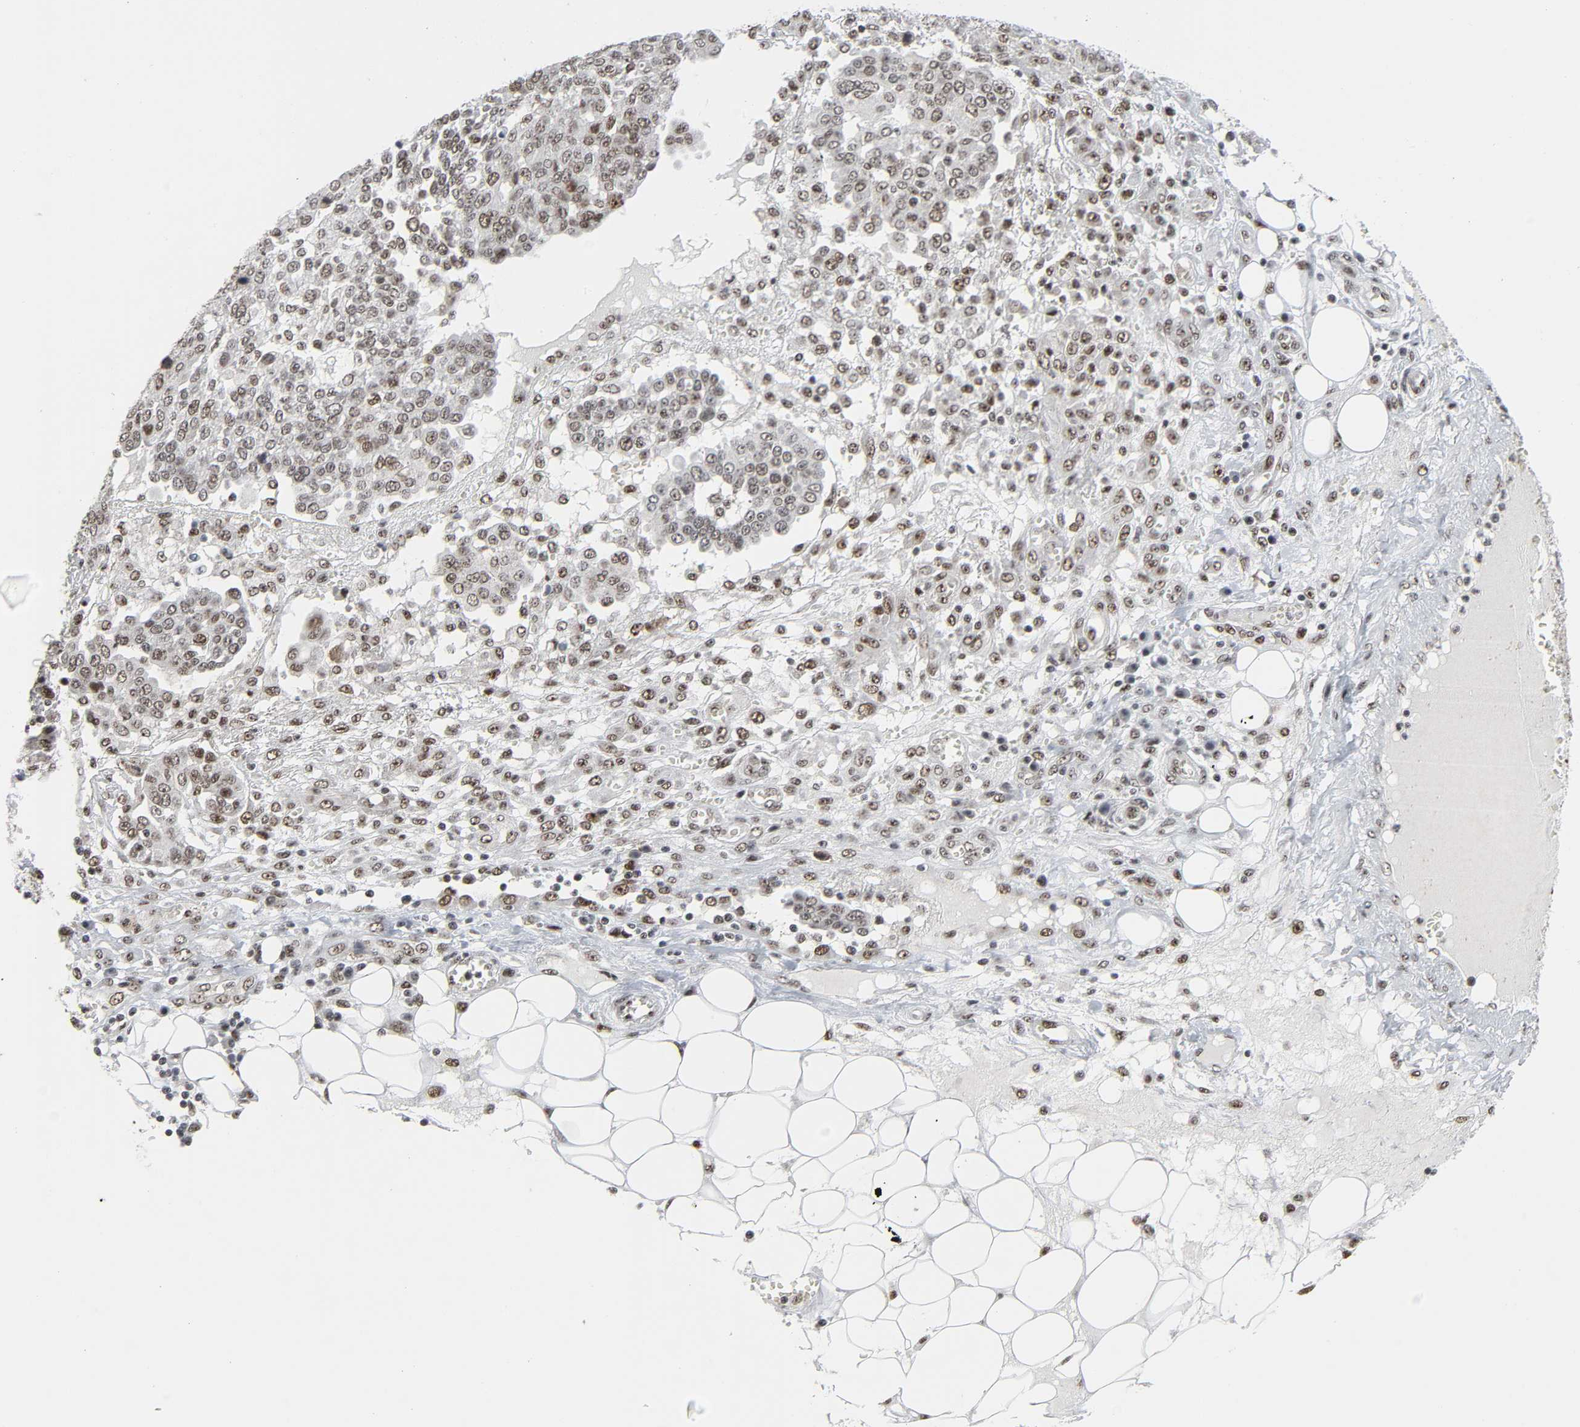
{"staining": {"intensity": "moderate", "quantity": ">75%", "location": "nuclear"}, "tissue": "ovarian cancer", "cell_type": "Tumor cells", "image_type": "cancer", "snomed": [{"axis": "morphology", "description": "Cystadenocarcinoma, serous, NOS"}, {"axis": "topography", "description": "Soft tissue"}, {"axis": "topography", "description": "Ovary"}], "caption": "Ovarian cancer (serous cystadenocarcinoma) stained for a protein (brown) displays moderate nuclear positive positivity in about >75% of tumor cells.", "gene": "CDK7", "patient": {"sex": "female", "age": 57}}